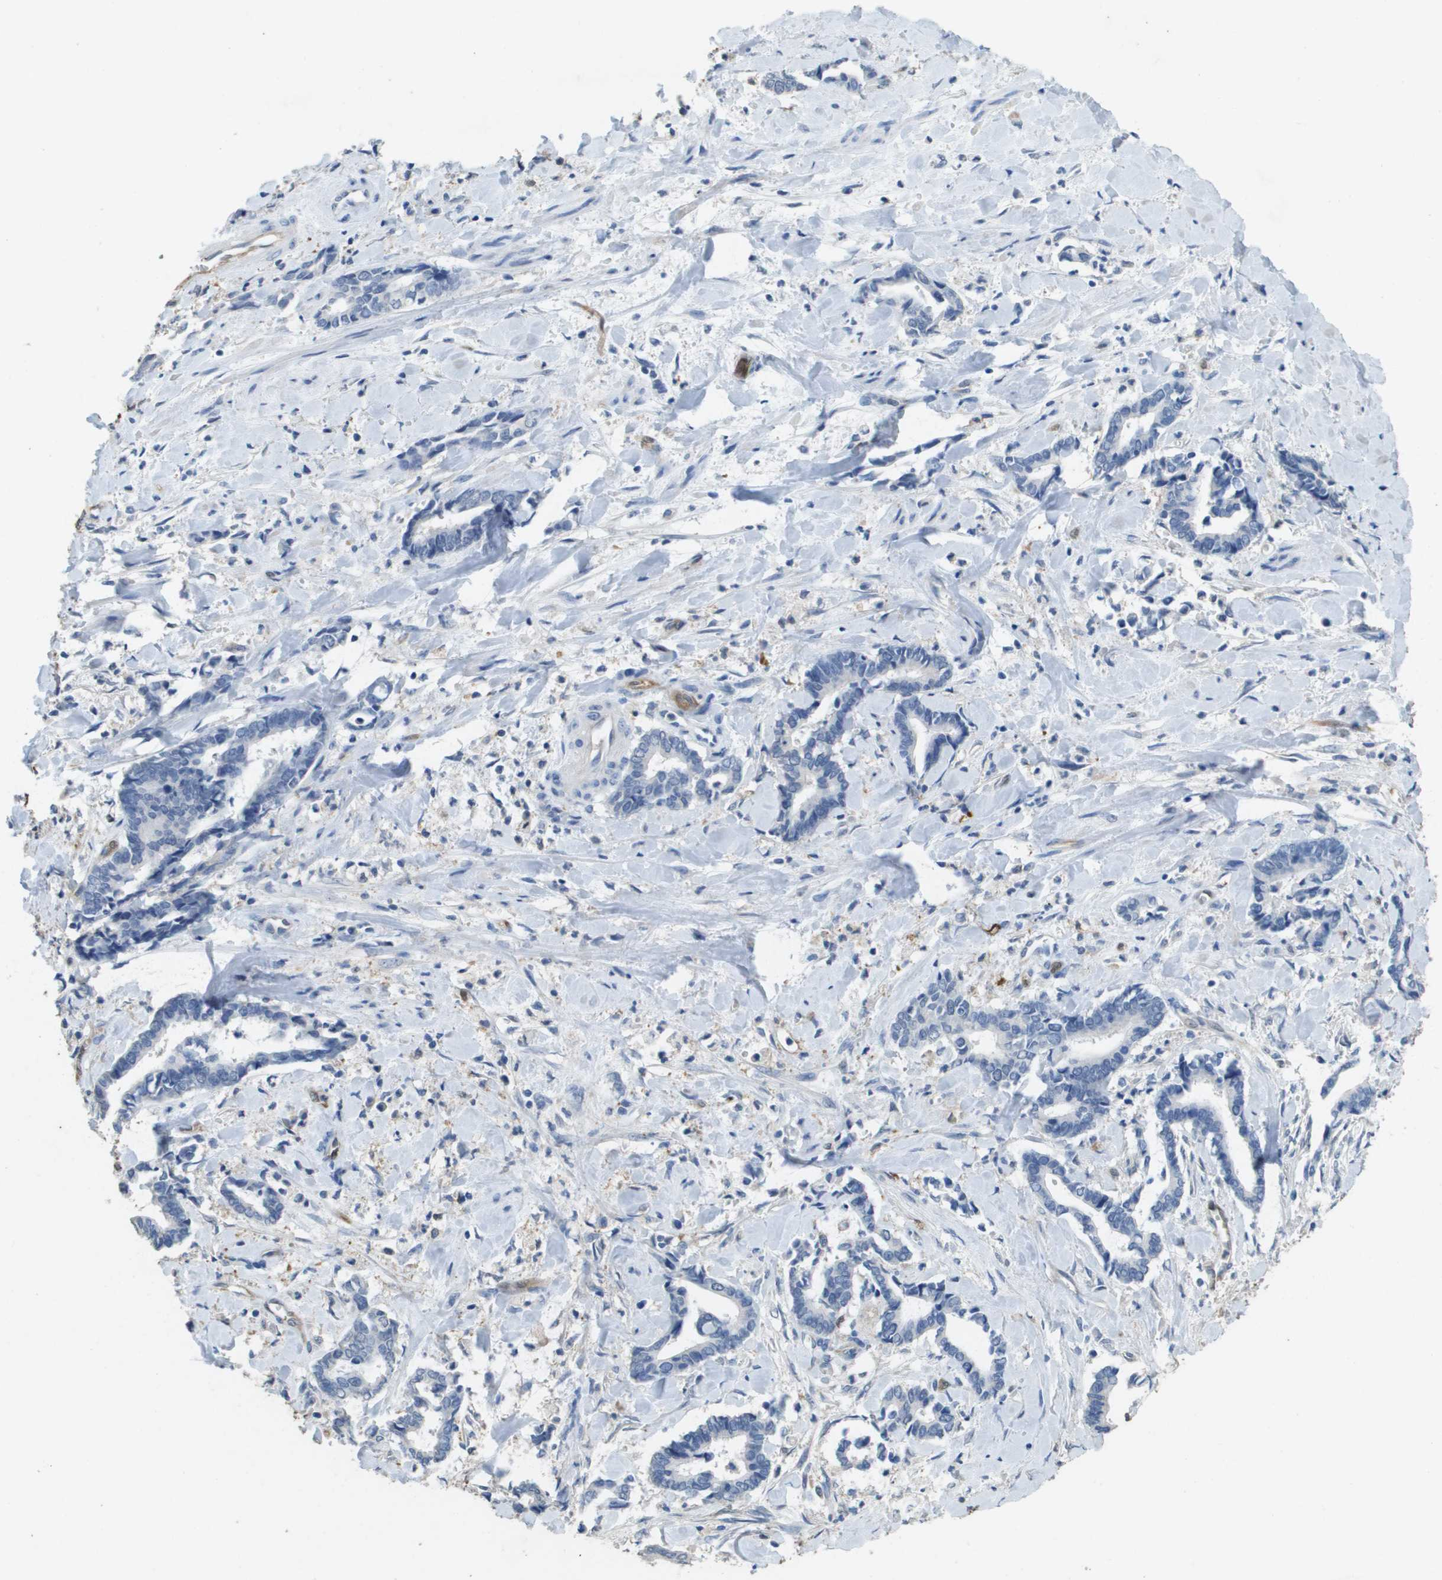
{"staining": {"intensity": "negative", "quantity": "none", "location": "none"}, "tissue": "cervical cancer", "cell_type": "Tumor cells", "image_type": "cancer", "snomed": [{"axis": "morphology", "description": "Adenocarcinoma, NOS"}, {"axis": "topography", "description": "Cervix"}], "caption": "Immunohistochemical staining of human cervical adenocarcinoma exhibits no significant positivity in tumor cells. Nuclei are stained in blue.", "gene": "FABP5", "patient": {"sex": "female", "age": 44}}